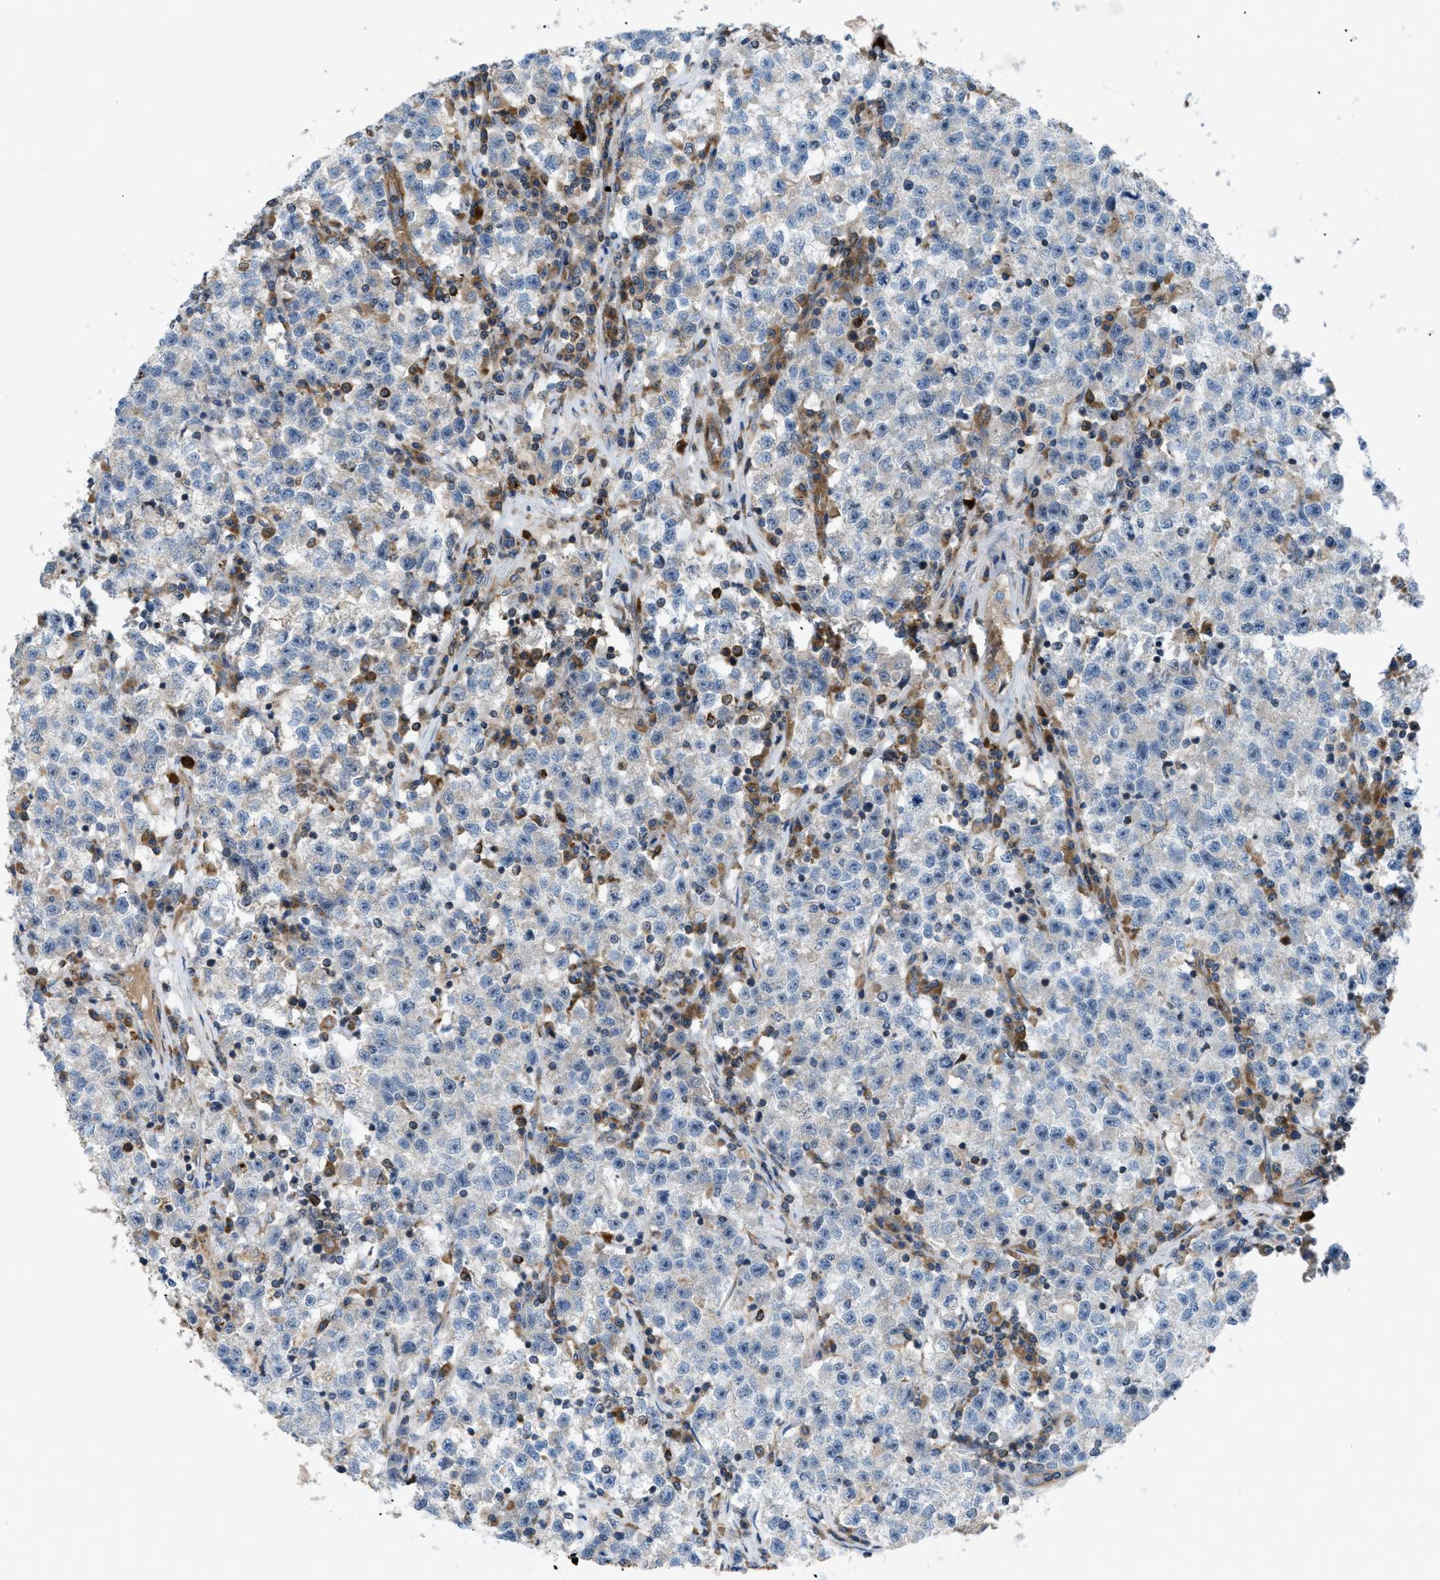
{"staining": {"intensity": "negative", "quantity": "none", "location": "none"}, "tissue": "testis cancer", "cell_type": "Tumor cells", "image_type": "cancer", "snomed": [{"axis": "morphology", "description": "Seminoma, NOS"}, {"axis": "topography", "description": "Testis"}], "caption": "Testis cancer (seminoma) was stained to show a protein in brown. There is no significant positivity in tumor cells.", "gene": "ATP2A3", "patient": {"sex": "male", "age": 22}}